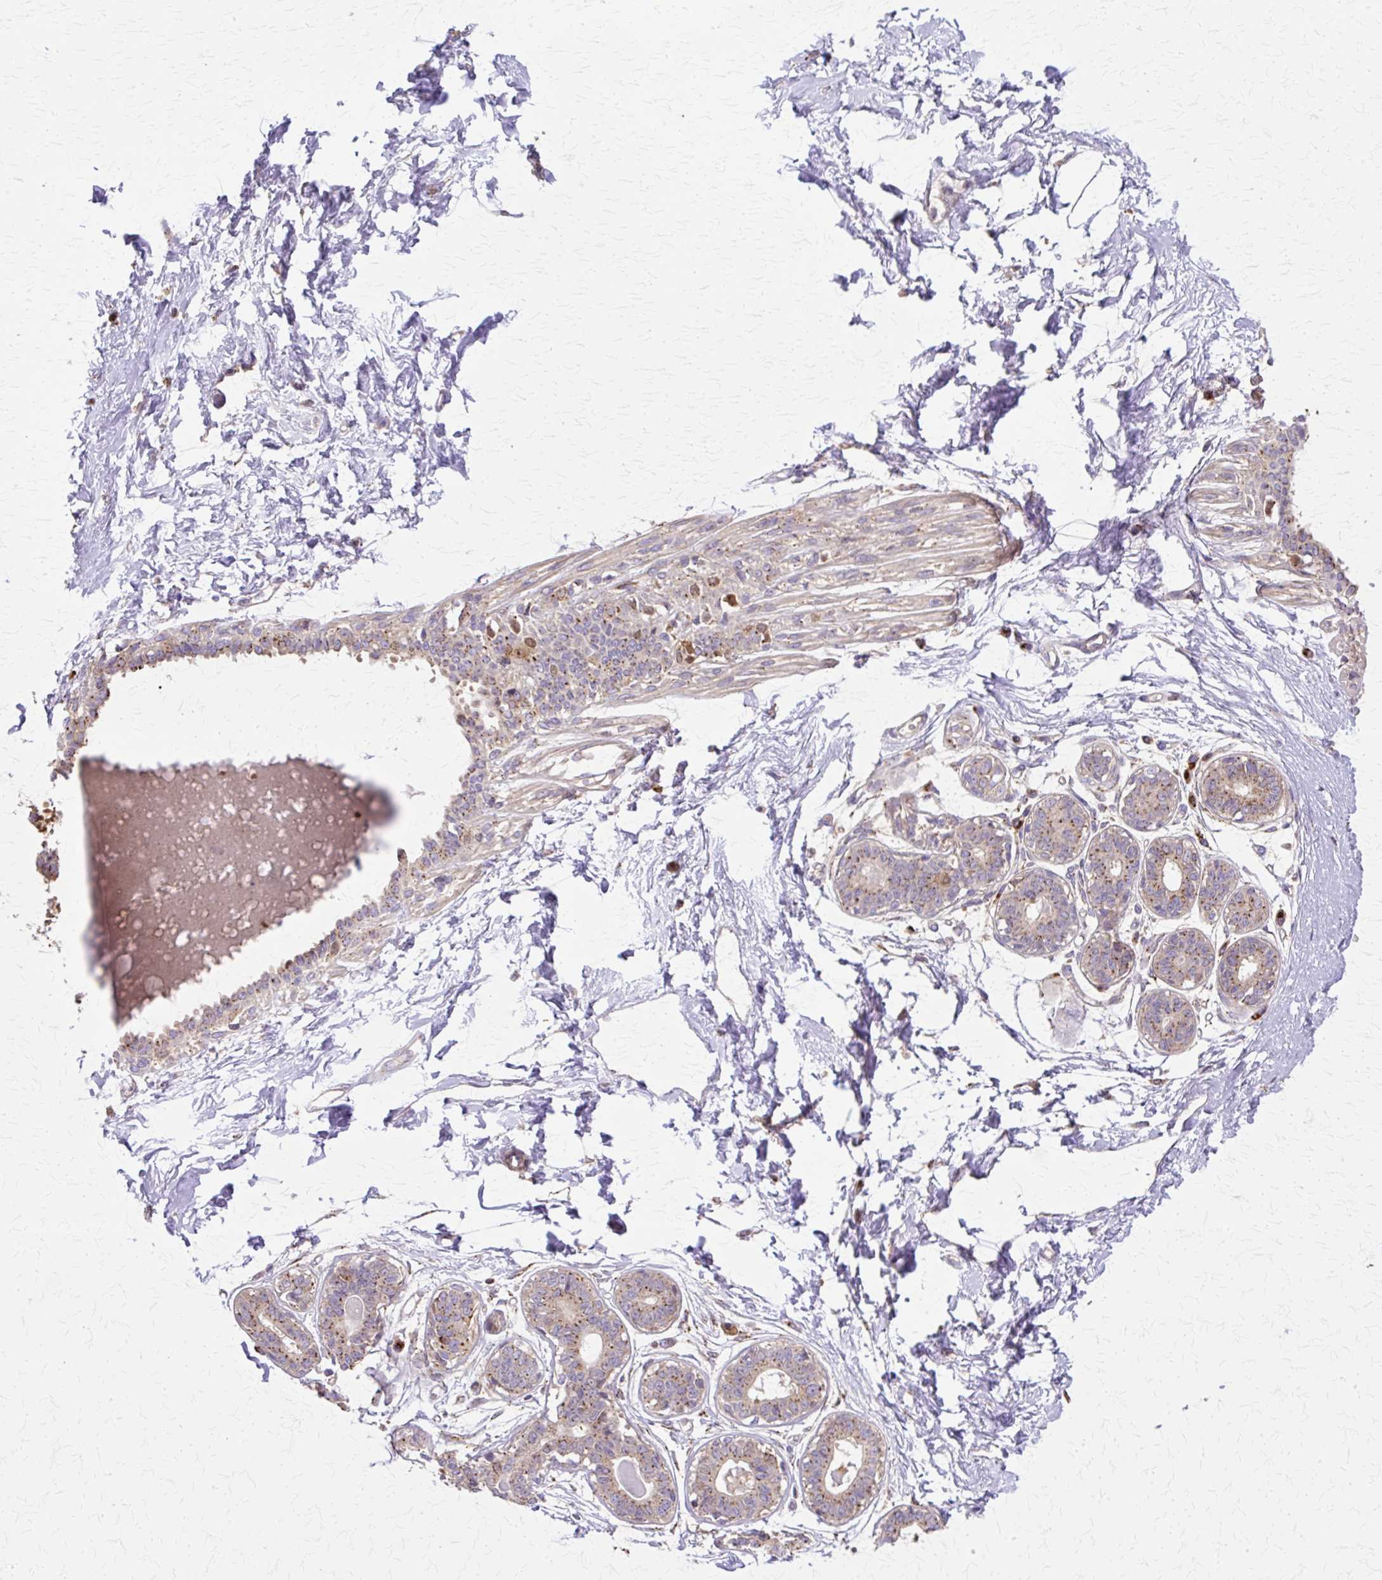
{"staining": {"intensity": "negative", "quantity": "none", "location": "none"}, "tissue": "breast", "cell_type": "Adipocytes", "image_type": "normal", "snomed": [{"axis": "morphology", "description": "Normal tissue, NOS"}, {"axis": "topography", "description": "Breast"}], "caption": "A high-resolution histopathology image shows IHC staining of normal breast, which displays no significant positivity in adipocytes. (Brightfield microscopy of DAB (3,3'-diaminobenzidine) immunohistochemistry (IHC) at high magnification).", "gene": "COPB1", "patient": {"sex": "female", "age": 45}}